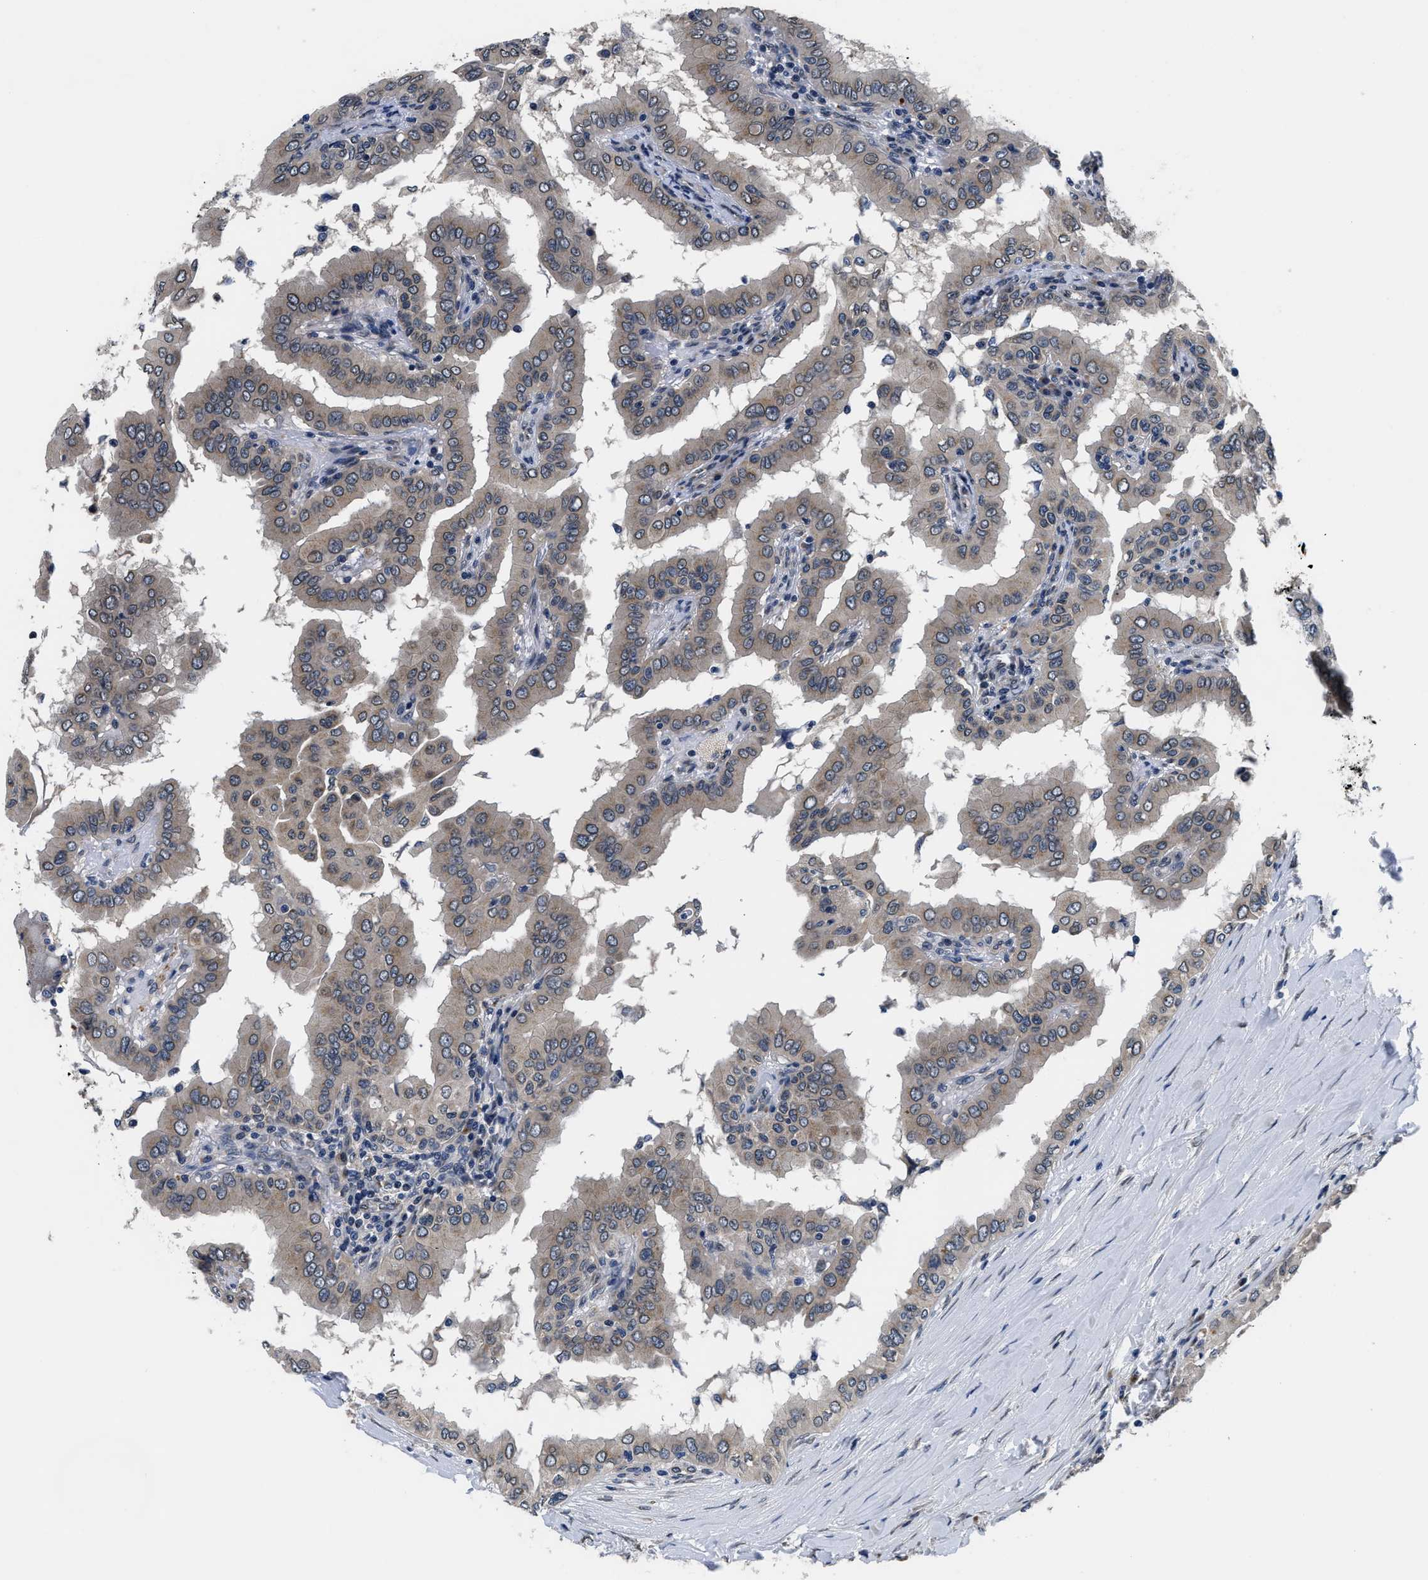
{"staining": {"intensity": "weak", "quantity": "<25%", "location": "cytoplasmic/membranous"}, "tissue": "thyroid cancer", "cell_type": "Tumor cells", "image_type": "cancer", "snomed": [{"axis": "morphology", "description": "Papillary adenocarcinoma, NOS"}, {"axis": "topography", "description": "Thyroid gland"}], "caption": "Immunohistochemistry (IHC) of thyroid cancer exhibits no expression in tumor cells. The staining is performed using DAB brown chromogen with nuclei counter-stained in using hematoxylin.", "gene": "SNX10", "patient": {"sex": "male", "age": 33}}